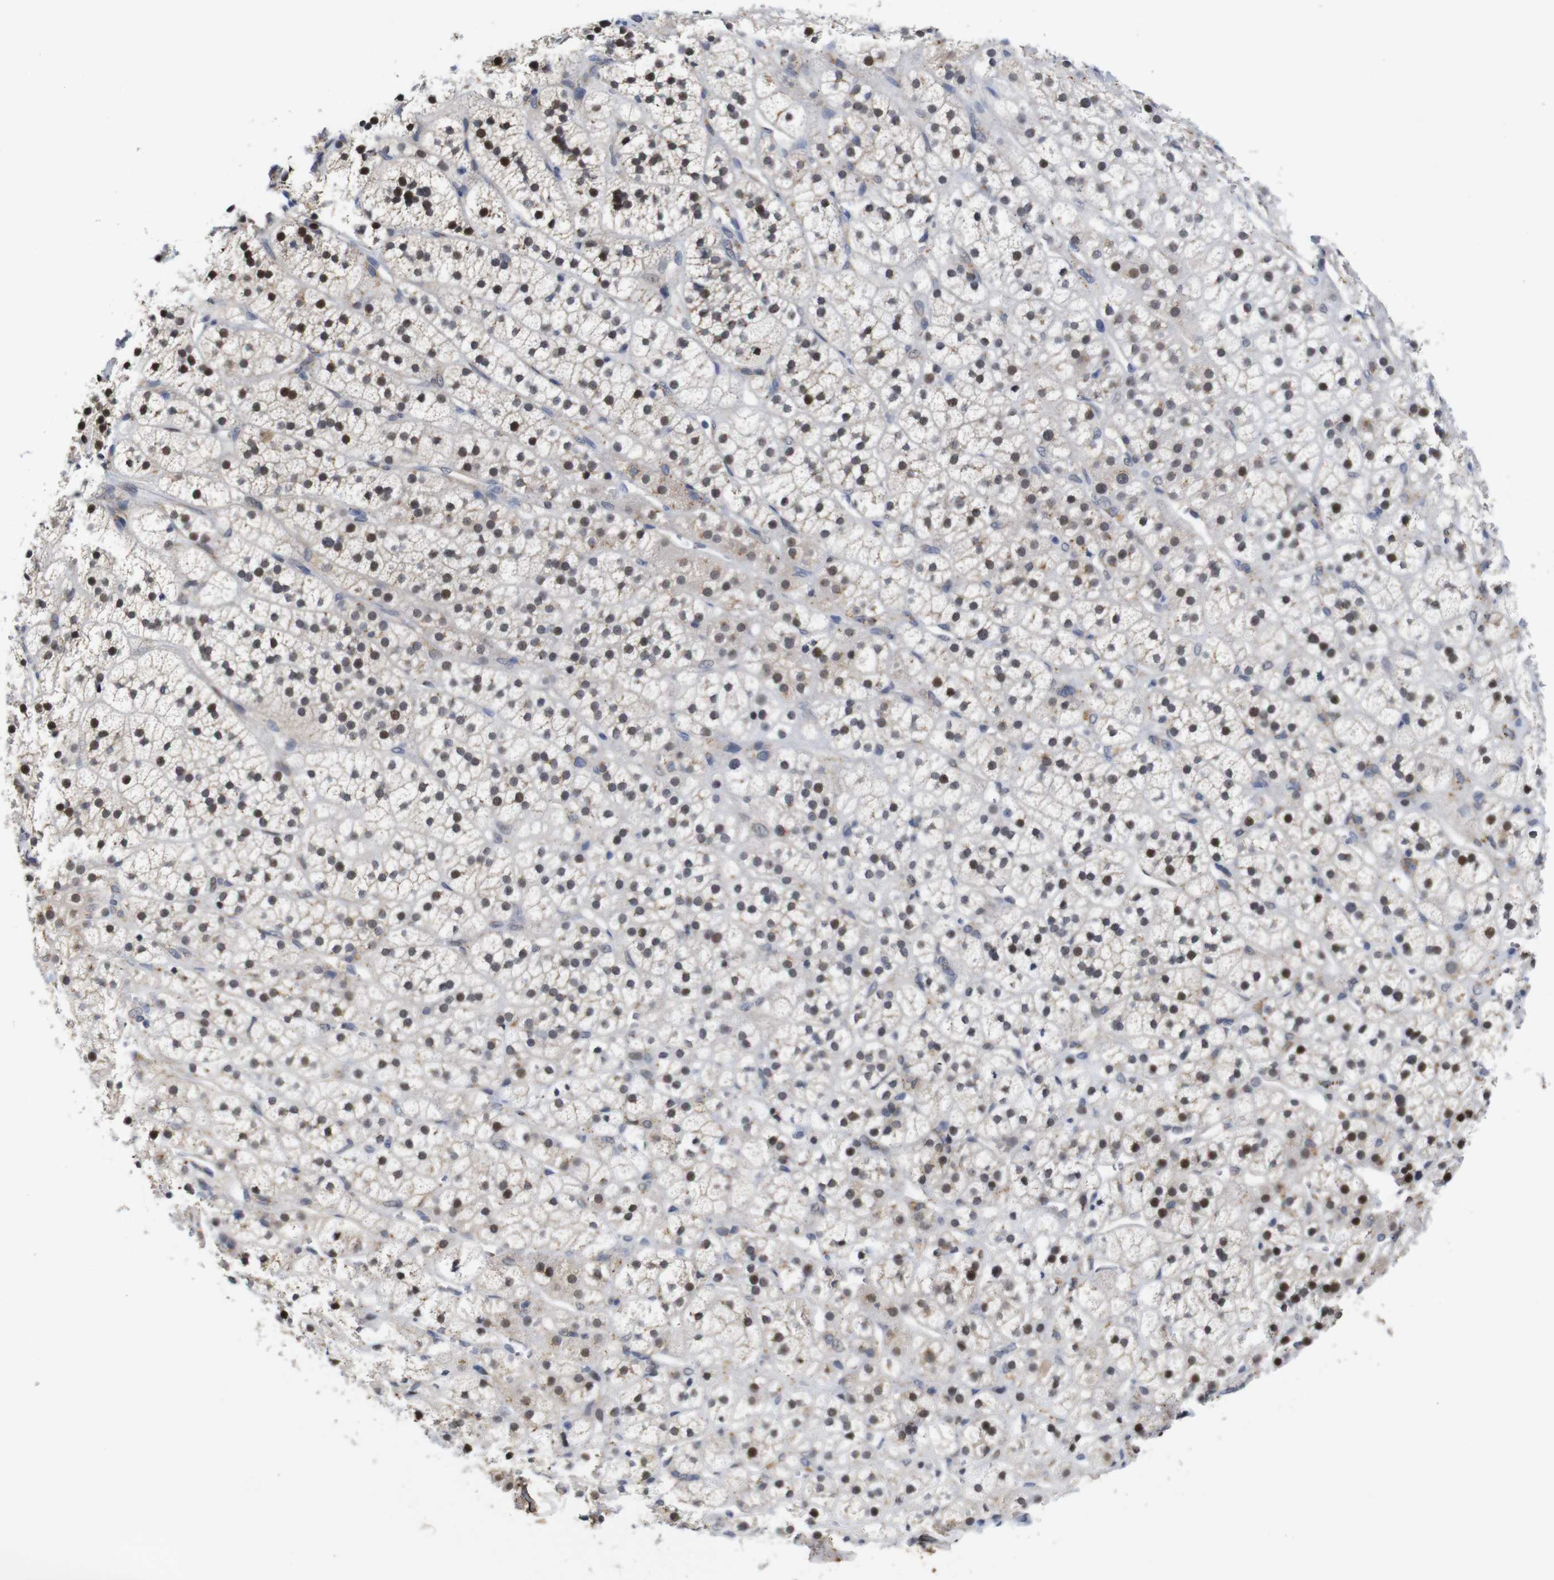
{"staining": {"intensity": "weak", "quantity": "25%-75%", "location": "cytoplasmic/membranous,nuclear"}, "tissue": "adrenal gland", "cell_type": "Glandular cells", "image_type": "normal", "snomed": [{"axis": "morphology", "description": "Normal tissue, NOS"}, {"axis": "topography", "description": "Adrenal gland"}], "caption": "Adrenal gland stained with immunohistochemistry (IHC) shows weak cytoplasmic/membranous,nuclear expression in about 25%-75% of glandular cells. The staining was performed using DAB (3,3'-diaminobenzidine) to visualize the protein expression in brown, while the nuclei were stained in blue with hematoxylin (Magnification: 20x).", "gene": "FURIN", "patient": {"sex": "male", "age": 56}}